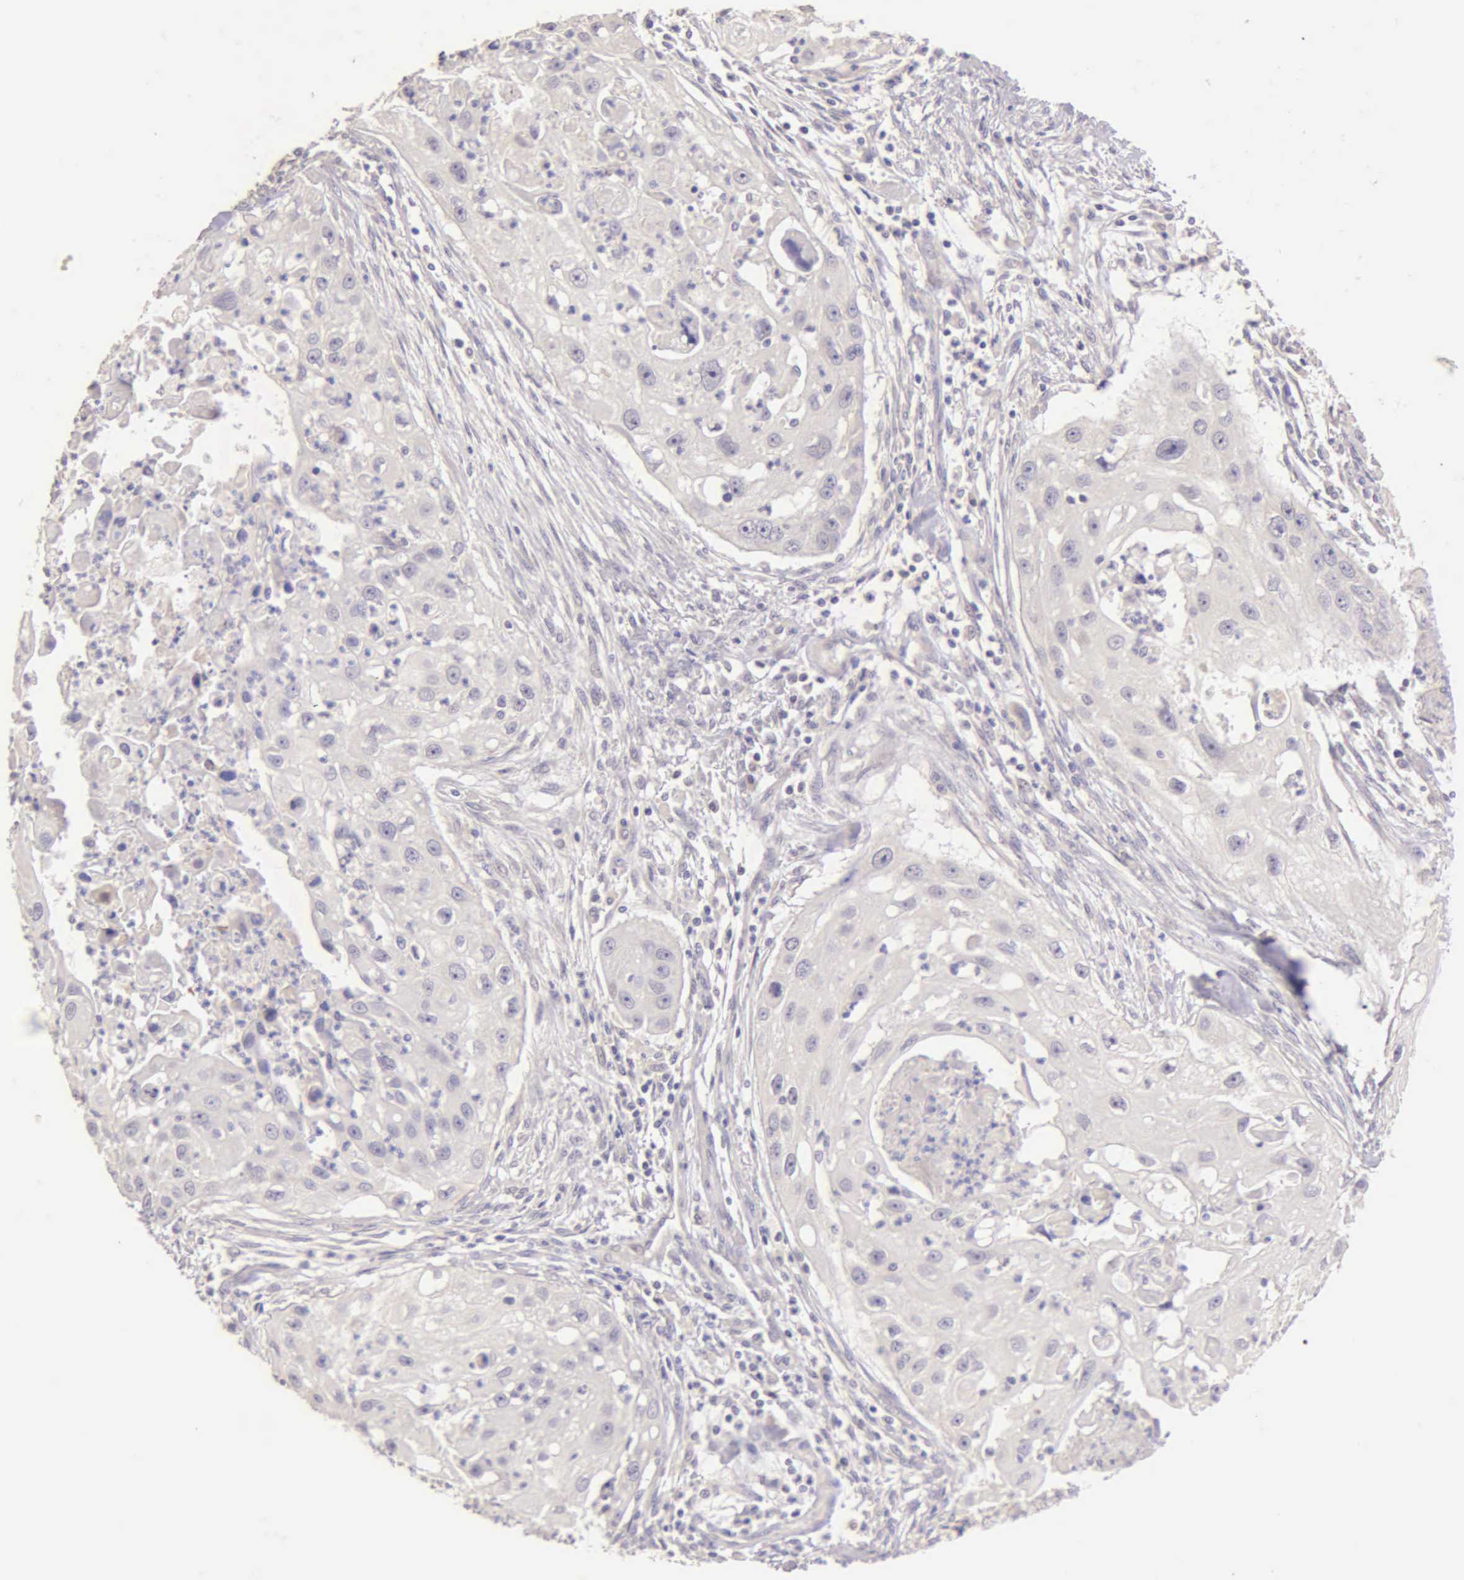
{"staining": {"intensity": "negative", "quantity": "none", "location": "none"}, "tissue": "head and neck cancer", "cell_type": "Tumor cells", "image_type": "cancer", "snomed": [{"axis": "morphology", "description": "Squamous cell carcinoma, NOS"}, {"axis": "topography", "description": "Head-Neck"}], "caption": "There is no significant staining in tumor cells of head and neck squamous cell carcinoma.", "gene": "ESR1", "patient": {"sex": "male", "age": 64}}